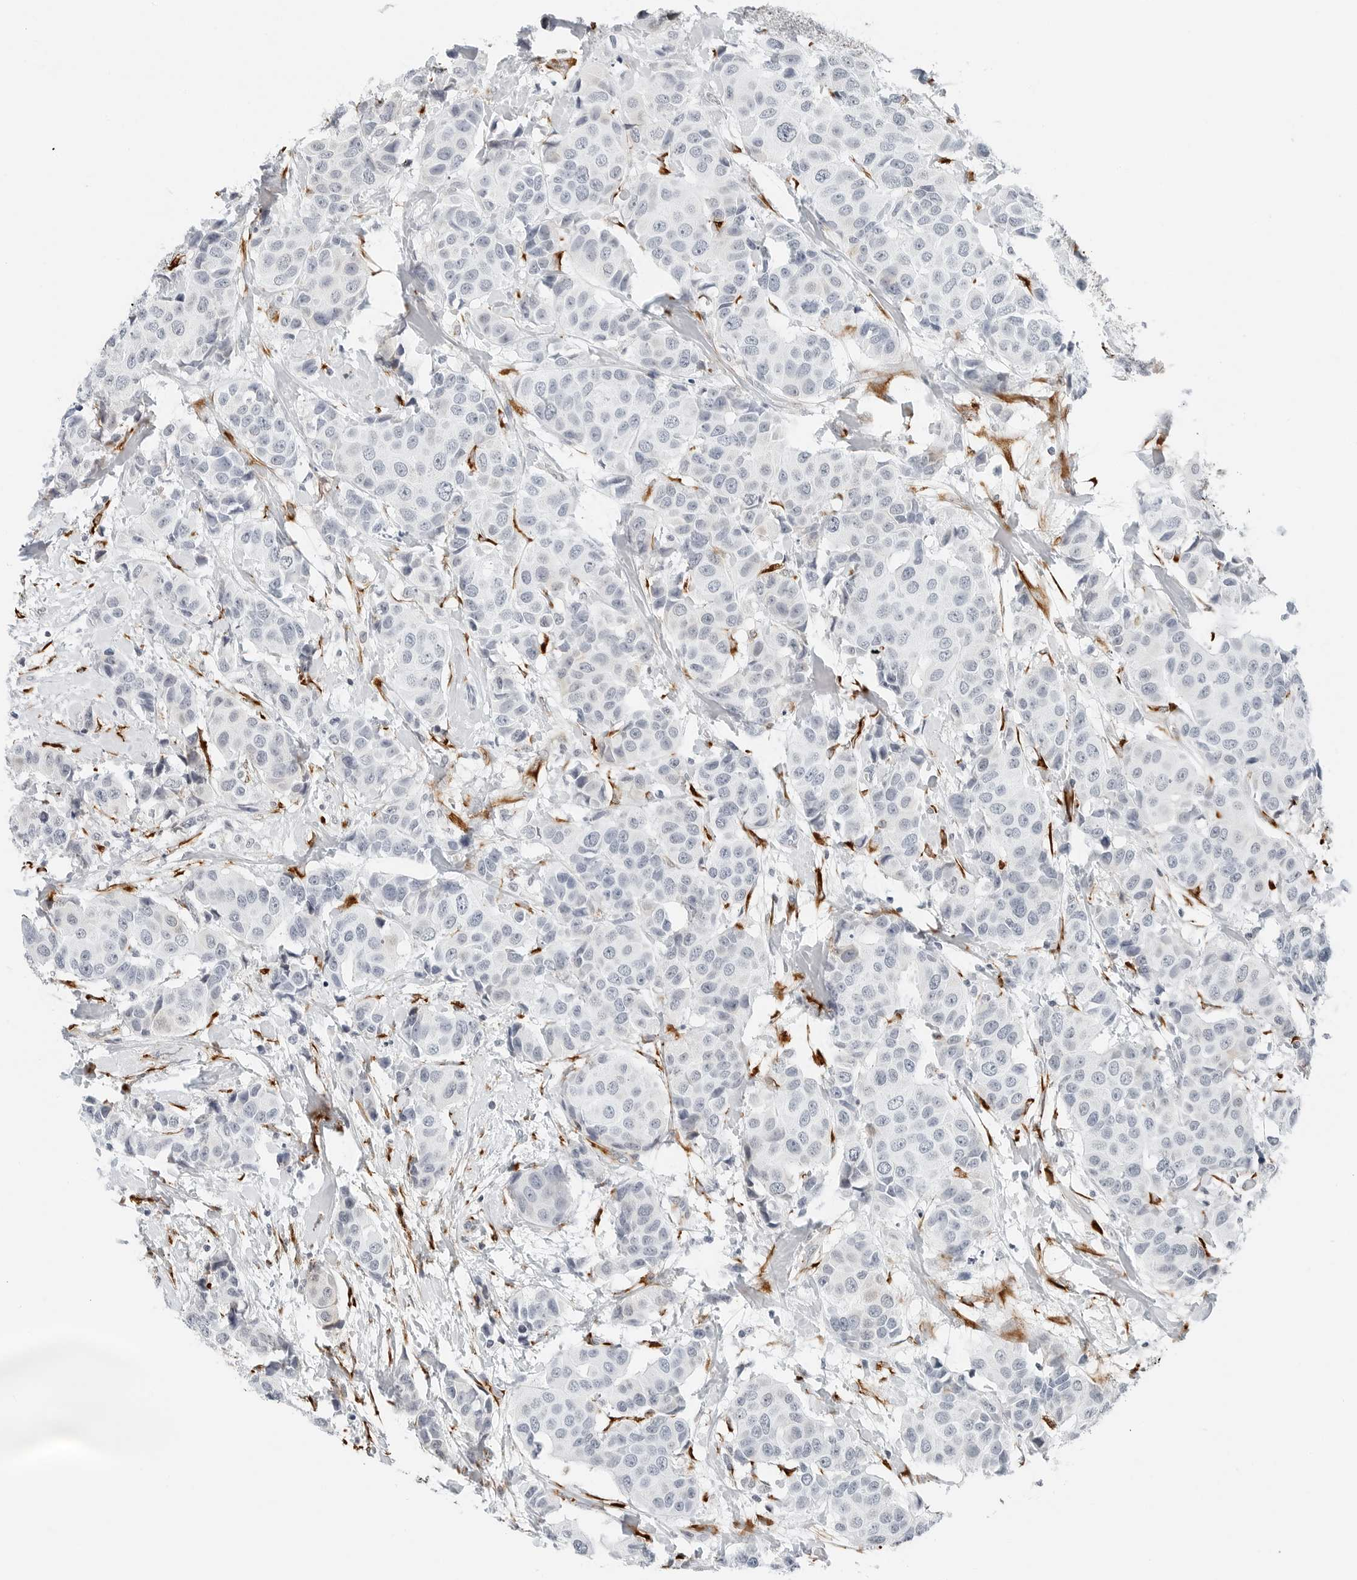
{"staining": {"intensity": "negative", "quantity": "none", "location": "none"}, "tissue": "breast cancer", "cell_type": "Tumor cells", "image_type": "cancer", "snomed": [{"axis": "morphology", "description": "Normal tissue, NOS"}, {"axis": "morphology", "description": "Duct carcinoma"}, {"axis": "topography", "description": "Breast"}], "caption": "Immunohistochemistry micrograph of human breast cancer (infiltrating ductal carcinoma) stained for a protein (brown), which shows no positivity in tumor cells.", "gene": "P4HA2", "patient": {"sex": "female", "age": 39}}